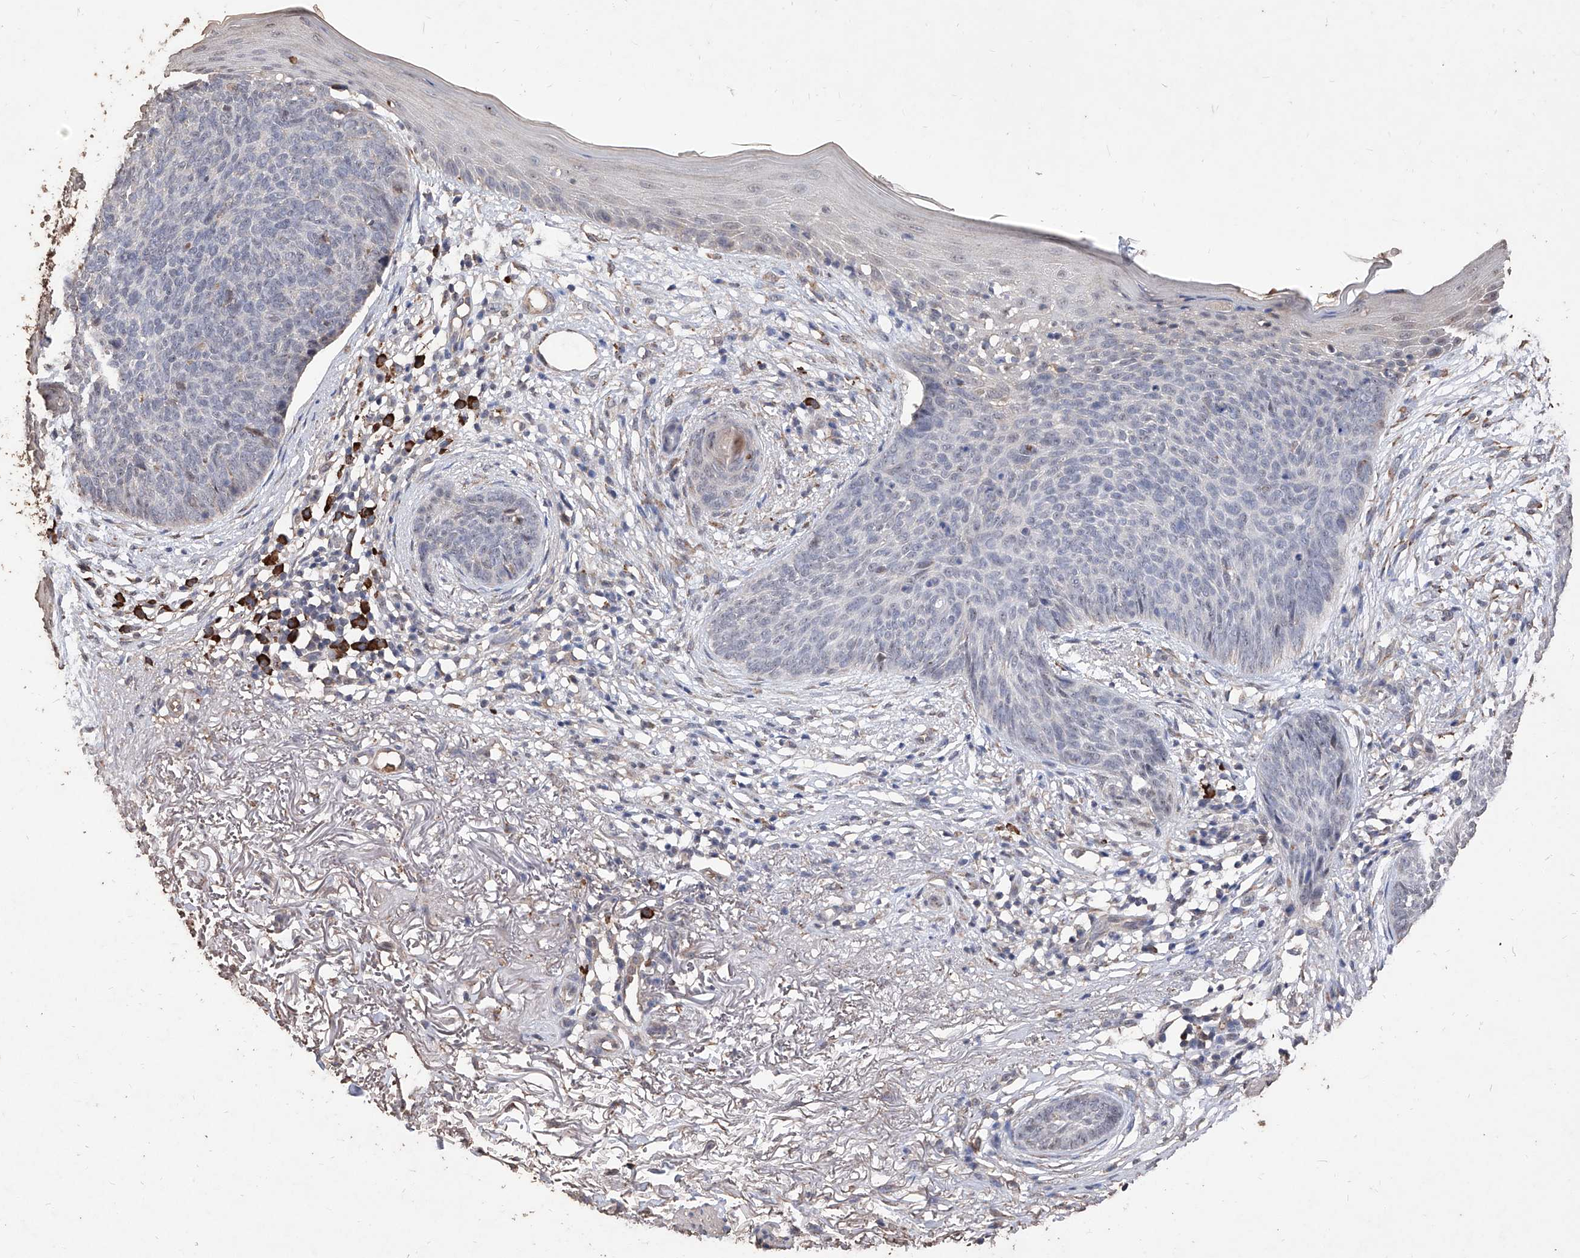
{"staining": {"intensity": "negative", "quantity": "none", "location": "none"}, "tissue": "skin cancer", "cell_type": "Tumor cells", "image_type": "cancer", "snomed": [{"axis": "morphology", "description": "Basal cell carcinoma"}, {"axis": "topography", "description": "Skin"}], "caption": "This is an IHC micrograph of basal cell carcinoma (skin). There is no expression in tumor cells.", "gene": "EML1", "patient": {"sex": "female", "age": 70}}